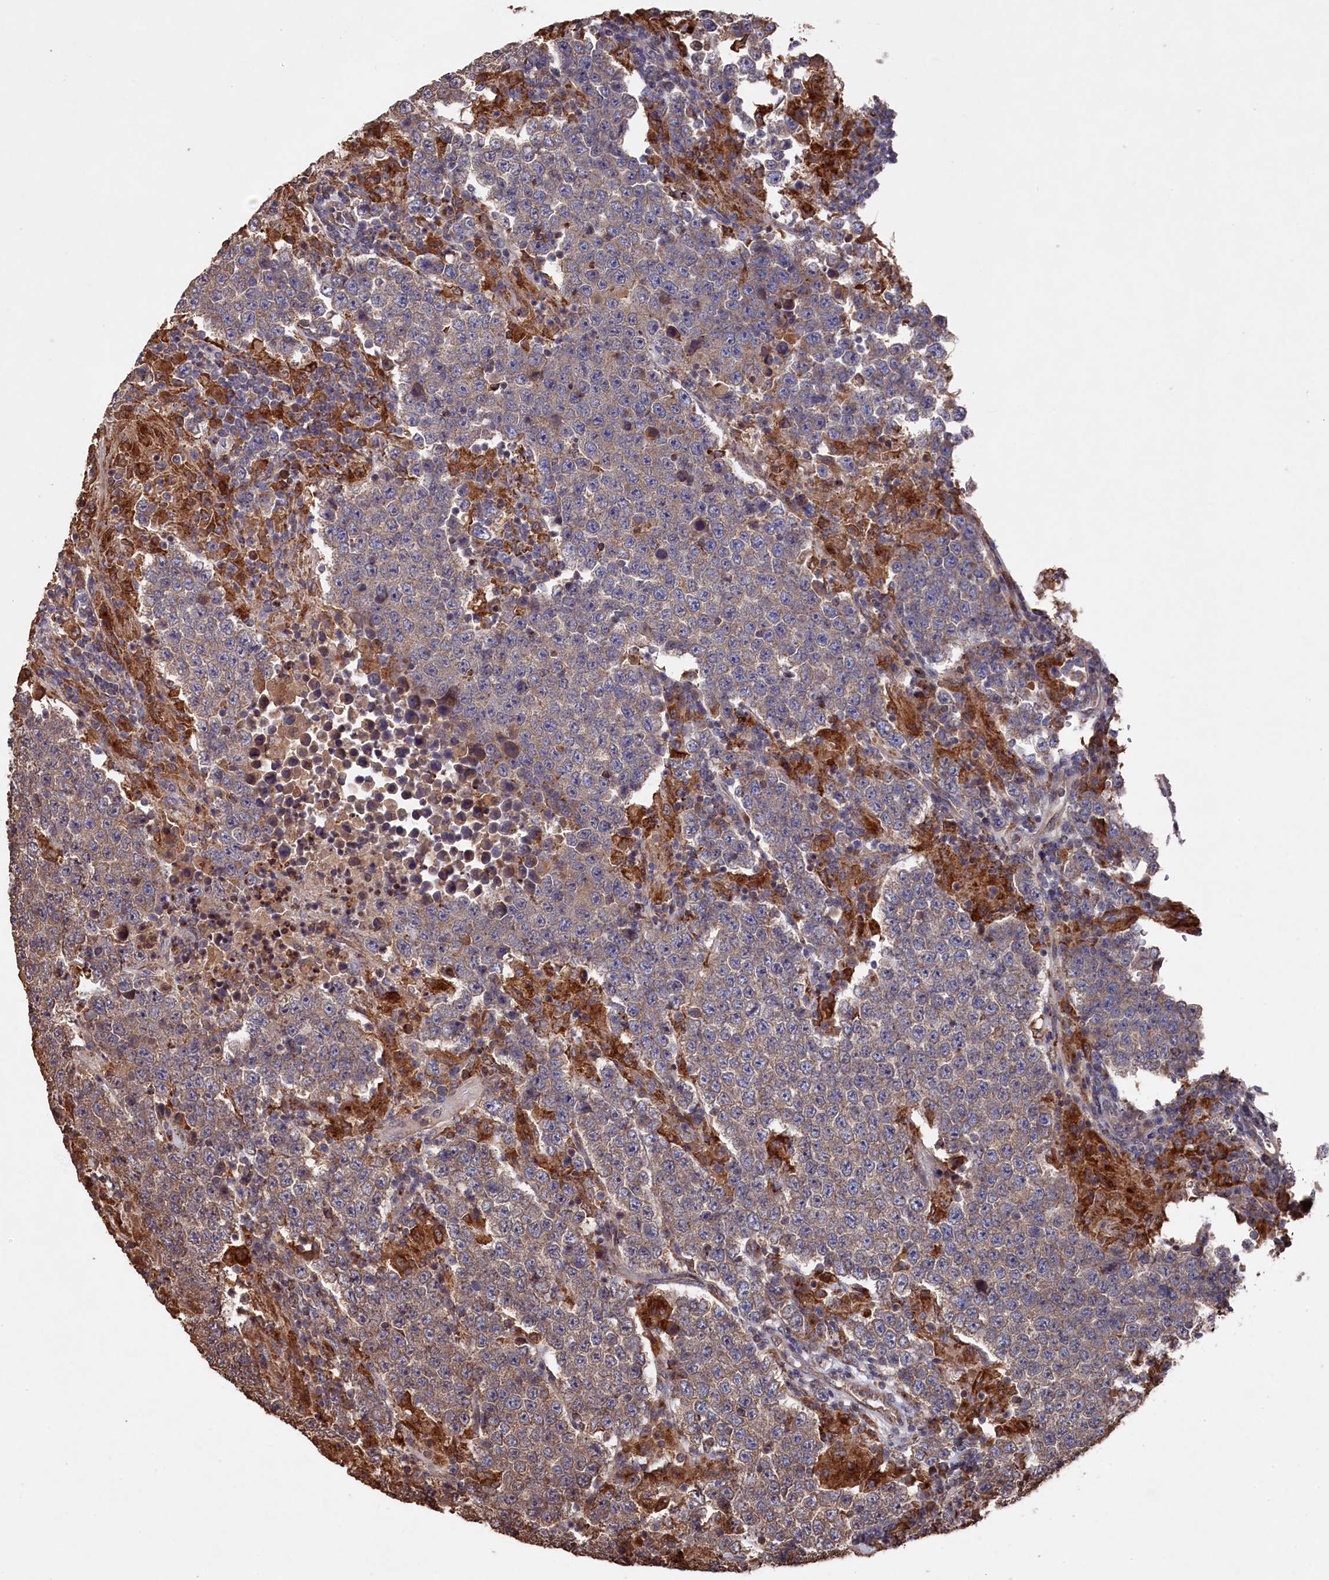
{"staining": {"intensity": "weak", "quantity": "25%-75%", "location": "cytoplasmic/membranous"}, "tissue": "testis cancer", "cell_type": "Tumor cells", "image_type": "cancer", "snomed": [{"axis": "morphology", "description": "Normal tissue, NOS"}, {"axis": "morphology", "description": "Urothelial carcinoma, High grade"}, {"axis": "morphology", "description": "Seminoma, NOS"}, {"axis": "morphology", "description": "Carcinoma, Embryonal, NOS"}, {"axis": "topography", "description": "Urinary bladder"}, {"axis": "topography", "description": "Testis"}], "caption": "Protein staining of testis cancer (seminoma) tissue exhibits weak cytoplasmic/membranous positivity in about 25%-75% of tumor cells. (DAB (3,3'-diaminobenzidine) IHC, brown staining for protein, blue staining for nuclei).", "gene": "NAA60", "patient": {"sex": "male", "age": 41}}